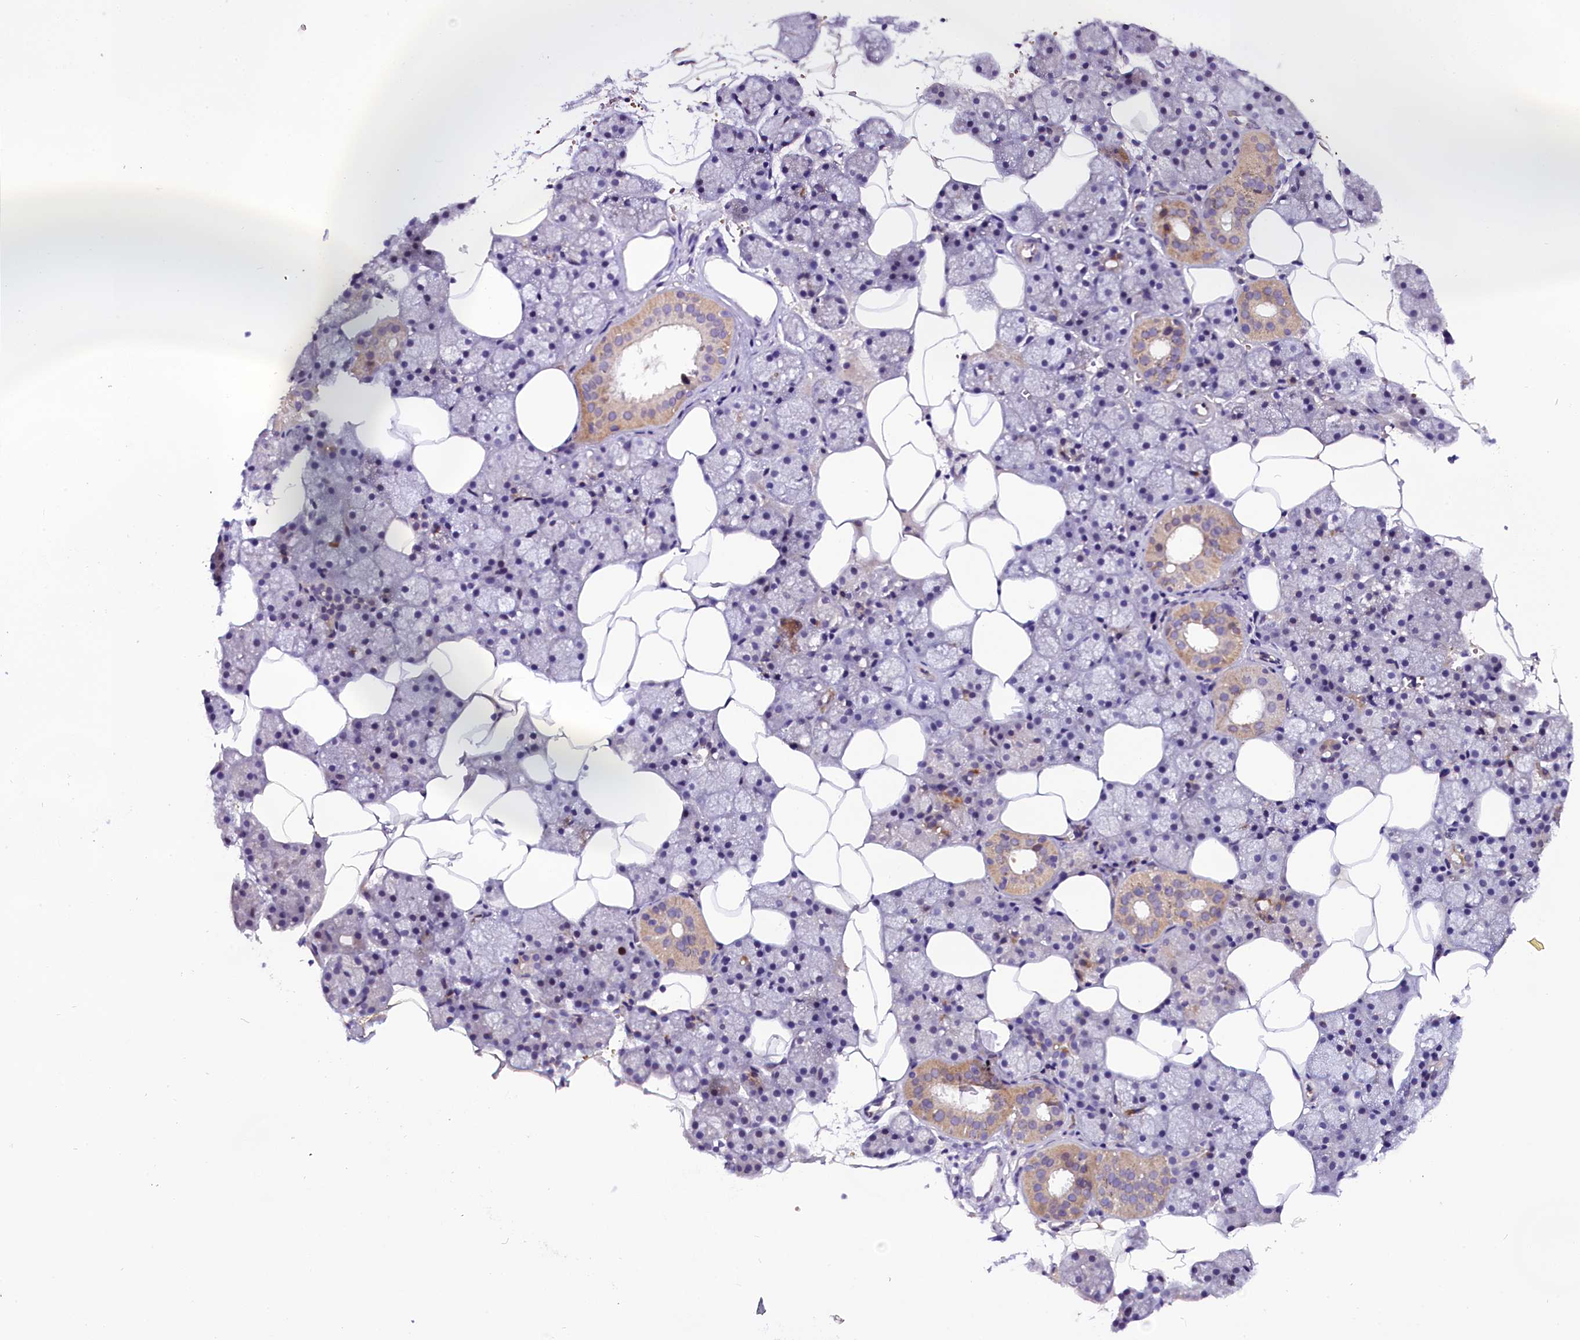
{"staining": {"intensity": "moderate", "quantity": "<25%", "location": "cytoplasmic/membranous"}, "tissue": "salivary gland", "cell_type": "Glandular cells", "image_type": "normal", "snomed": [{"axis": "morphology", "description": "Normal tissue, NOS"}, {"axis": "topography", "description": "Salivary gland"}], "caption": "This micrograph shows normal salivary gland stained with immunohistochemistry to label a protein in brown. The cytoplasmic/membranous of glandular cells show moderate positivity for the protein. Nuclei are counter-stained blue.", "gene": "C9orf40", "patient": {"sex": "male", "age": 62}}